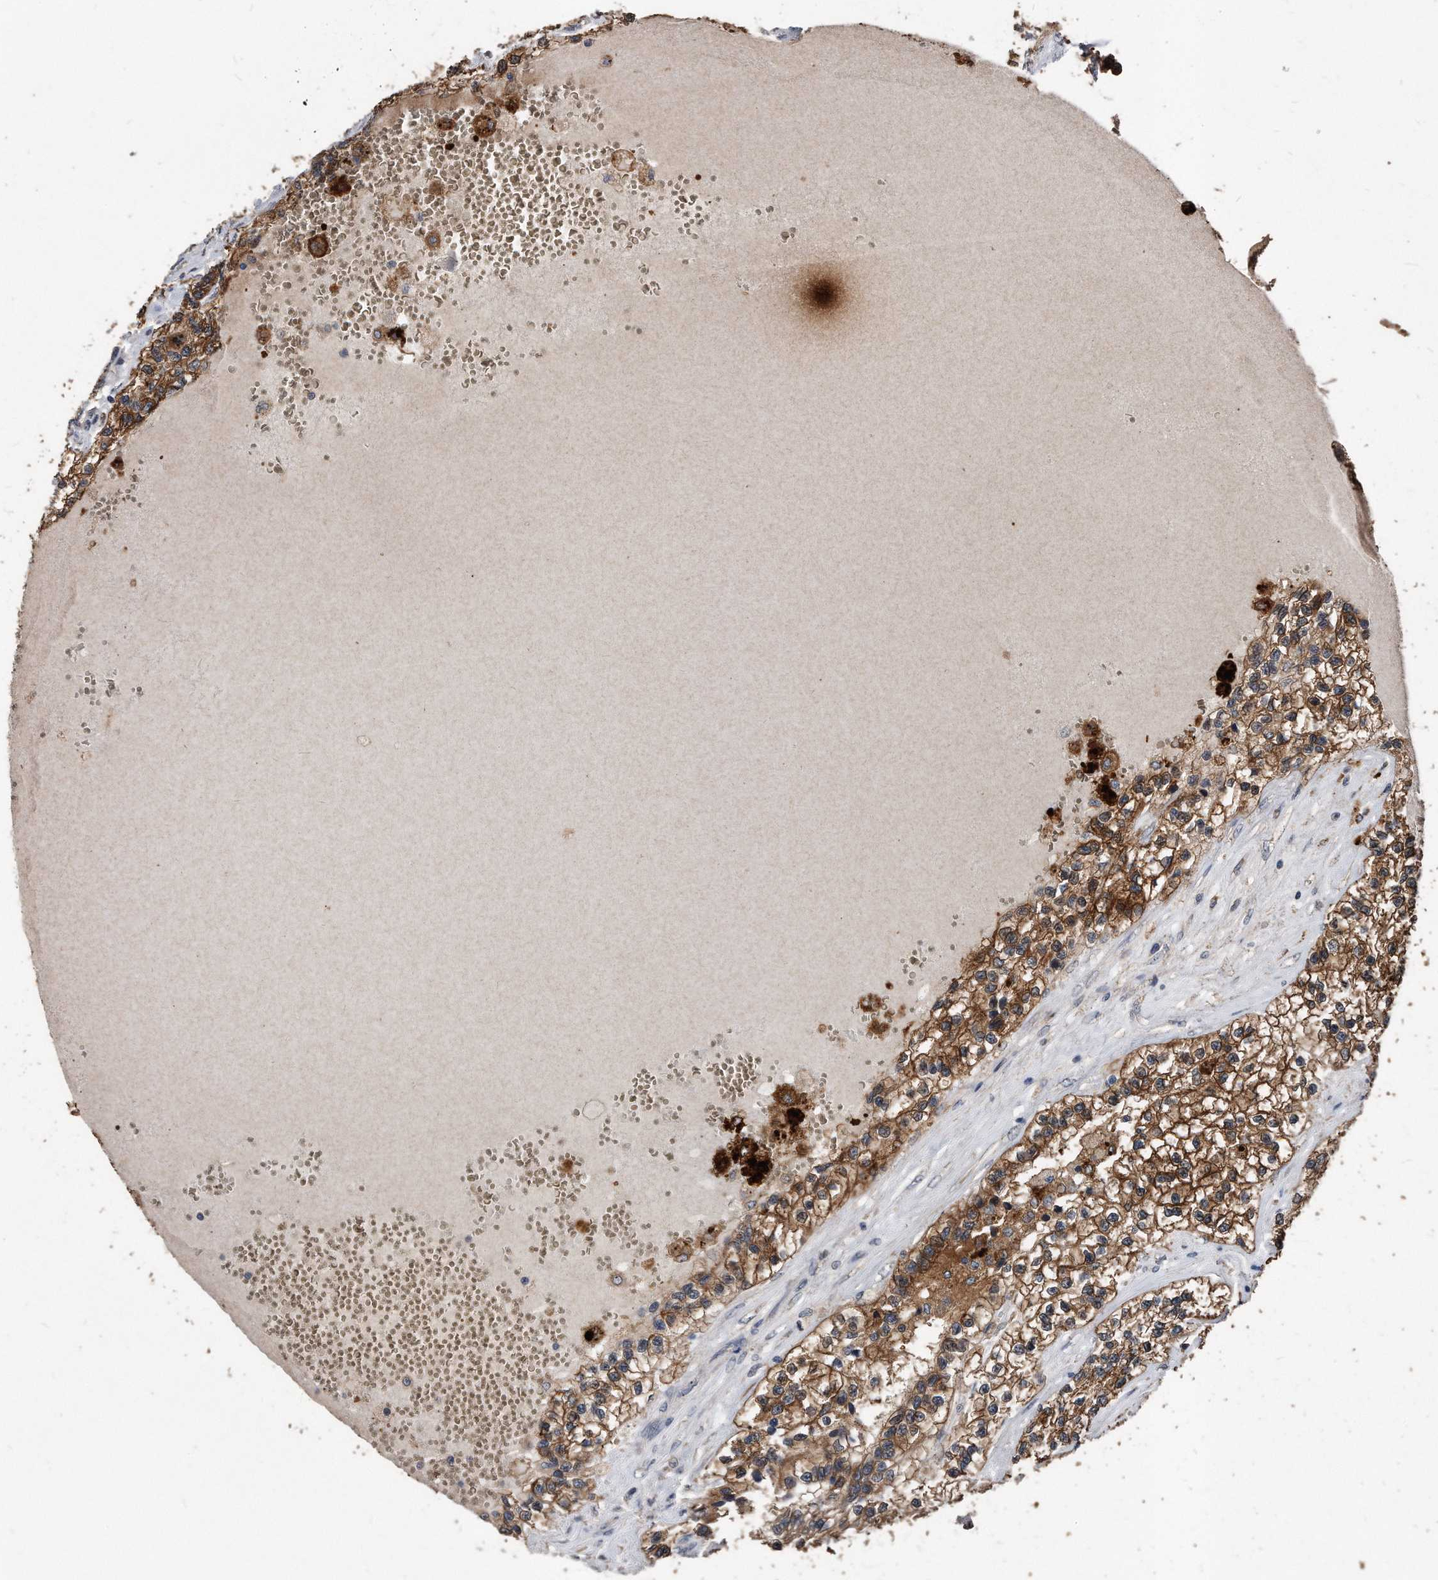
{"staining": {"intensity": "moderate", "quantity": ">75%", "location": "cytoplasmic/membranous"}, "tissue": "renal cancer", "cell_type": "Tumor cells", "image_type": "cancer", "snomed": [{"axis": "morphology", "description": "Adenocarcinoma, NOS"}, {"axis": "topography", "description": "Kidney"}], "caption": "Protein staining demonstrates moderate cytoplasmic/membranous positivity in approximately >75% of tumor cells in renal cancer (adenocarcinoma).", "gene": "IL20RA", "patient": {"sex": "female", "age": 57}}